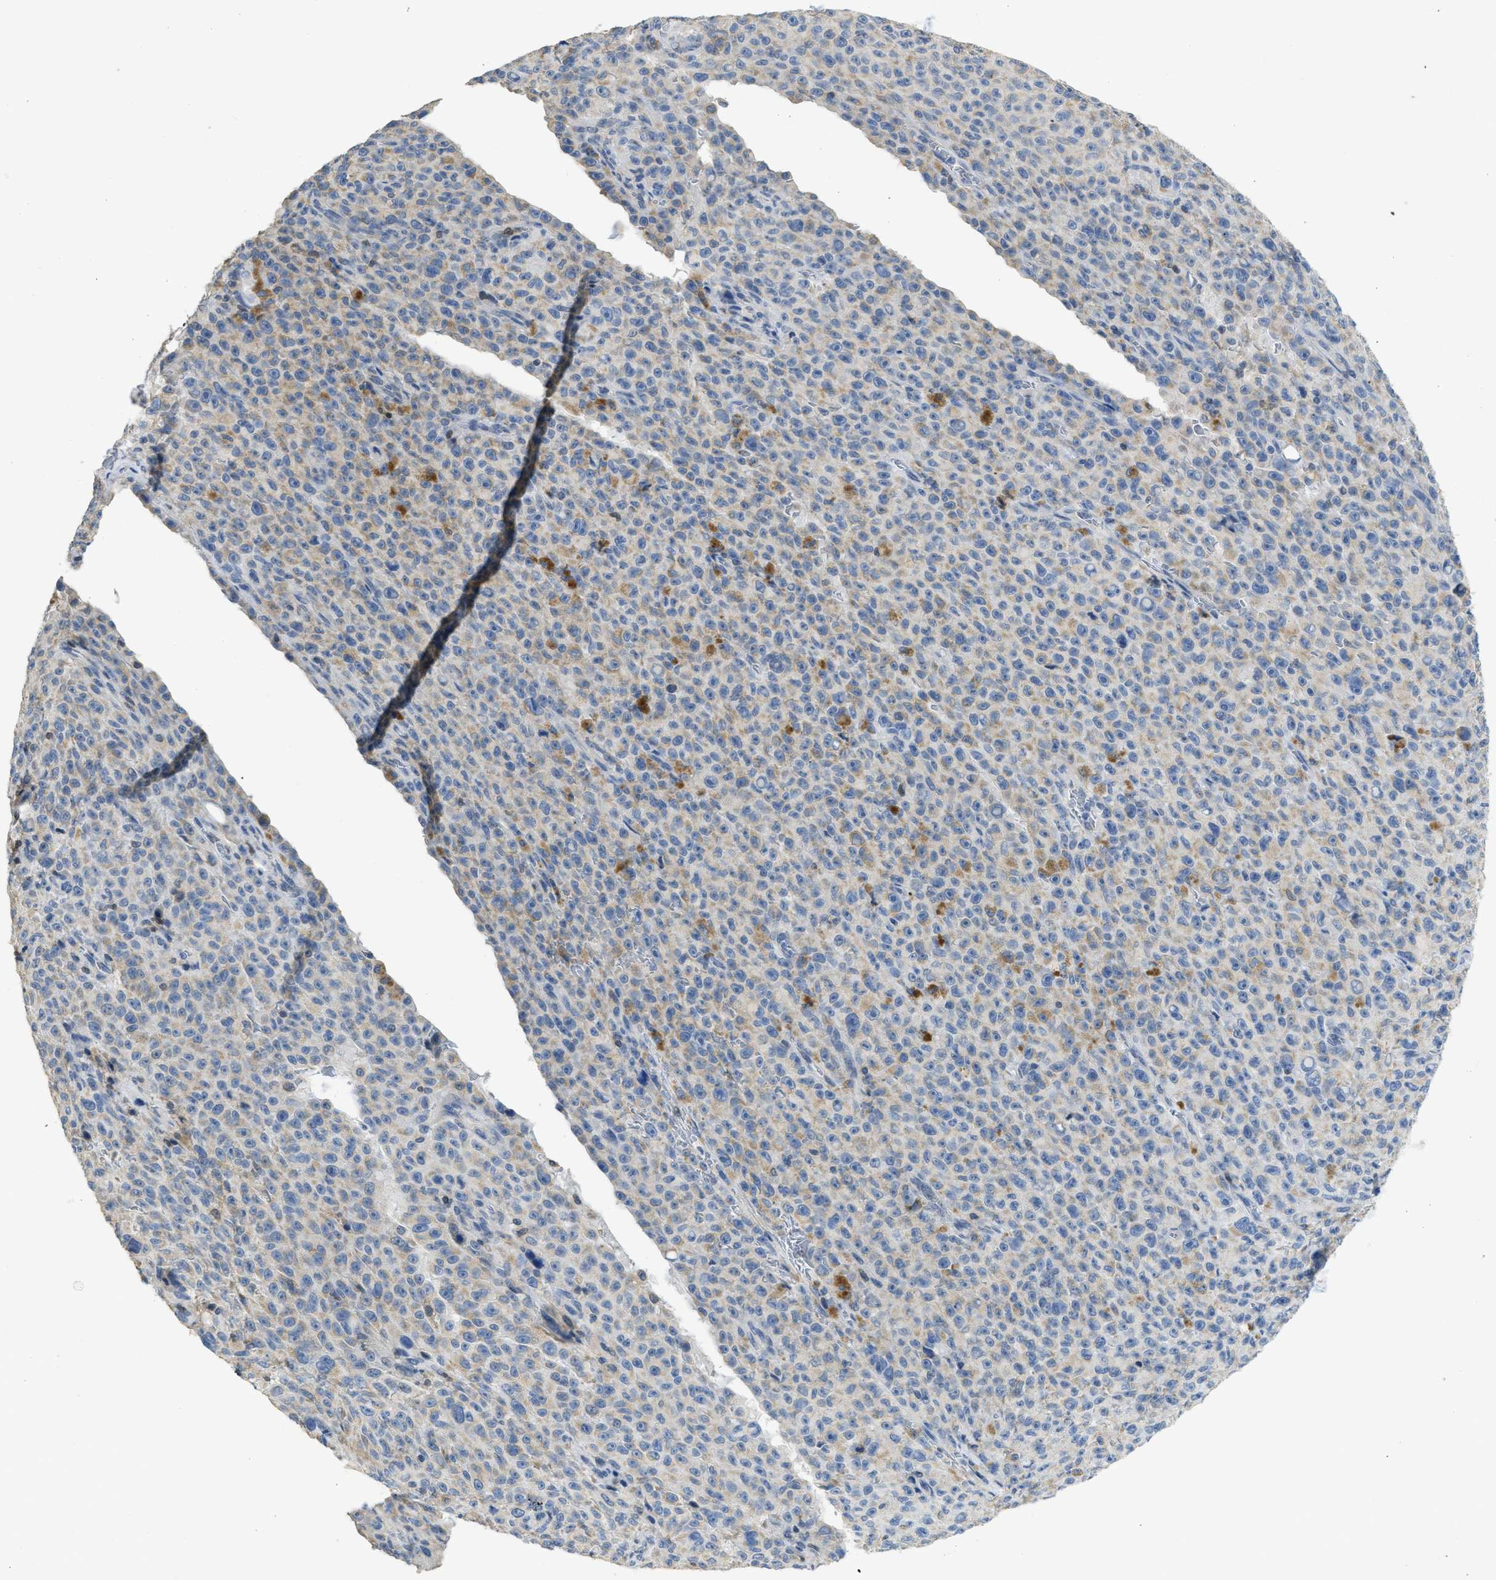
{"staining": {"intensity": "weak", "quantity": "<25%", "location": "cytoplasmic/membranous"}, "tissue": "melanoma", "cell_type": "Tumor cells", "image_type": "cancer", "snomed": [{"axis": "morphology", "description": "Malignant melanoma, NOS"}, {"axis": "topography", "description": "Skin"}], "caption": "Photomicrograph shows no significant protein staining in tumor cells of malignant melanoma.", "gene": "SFXN2", "patient": {"sex": "female", "age": 82}}